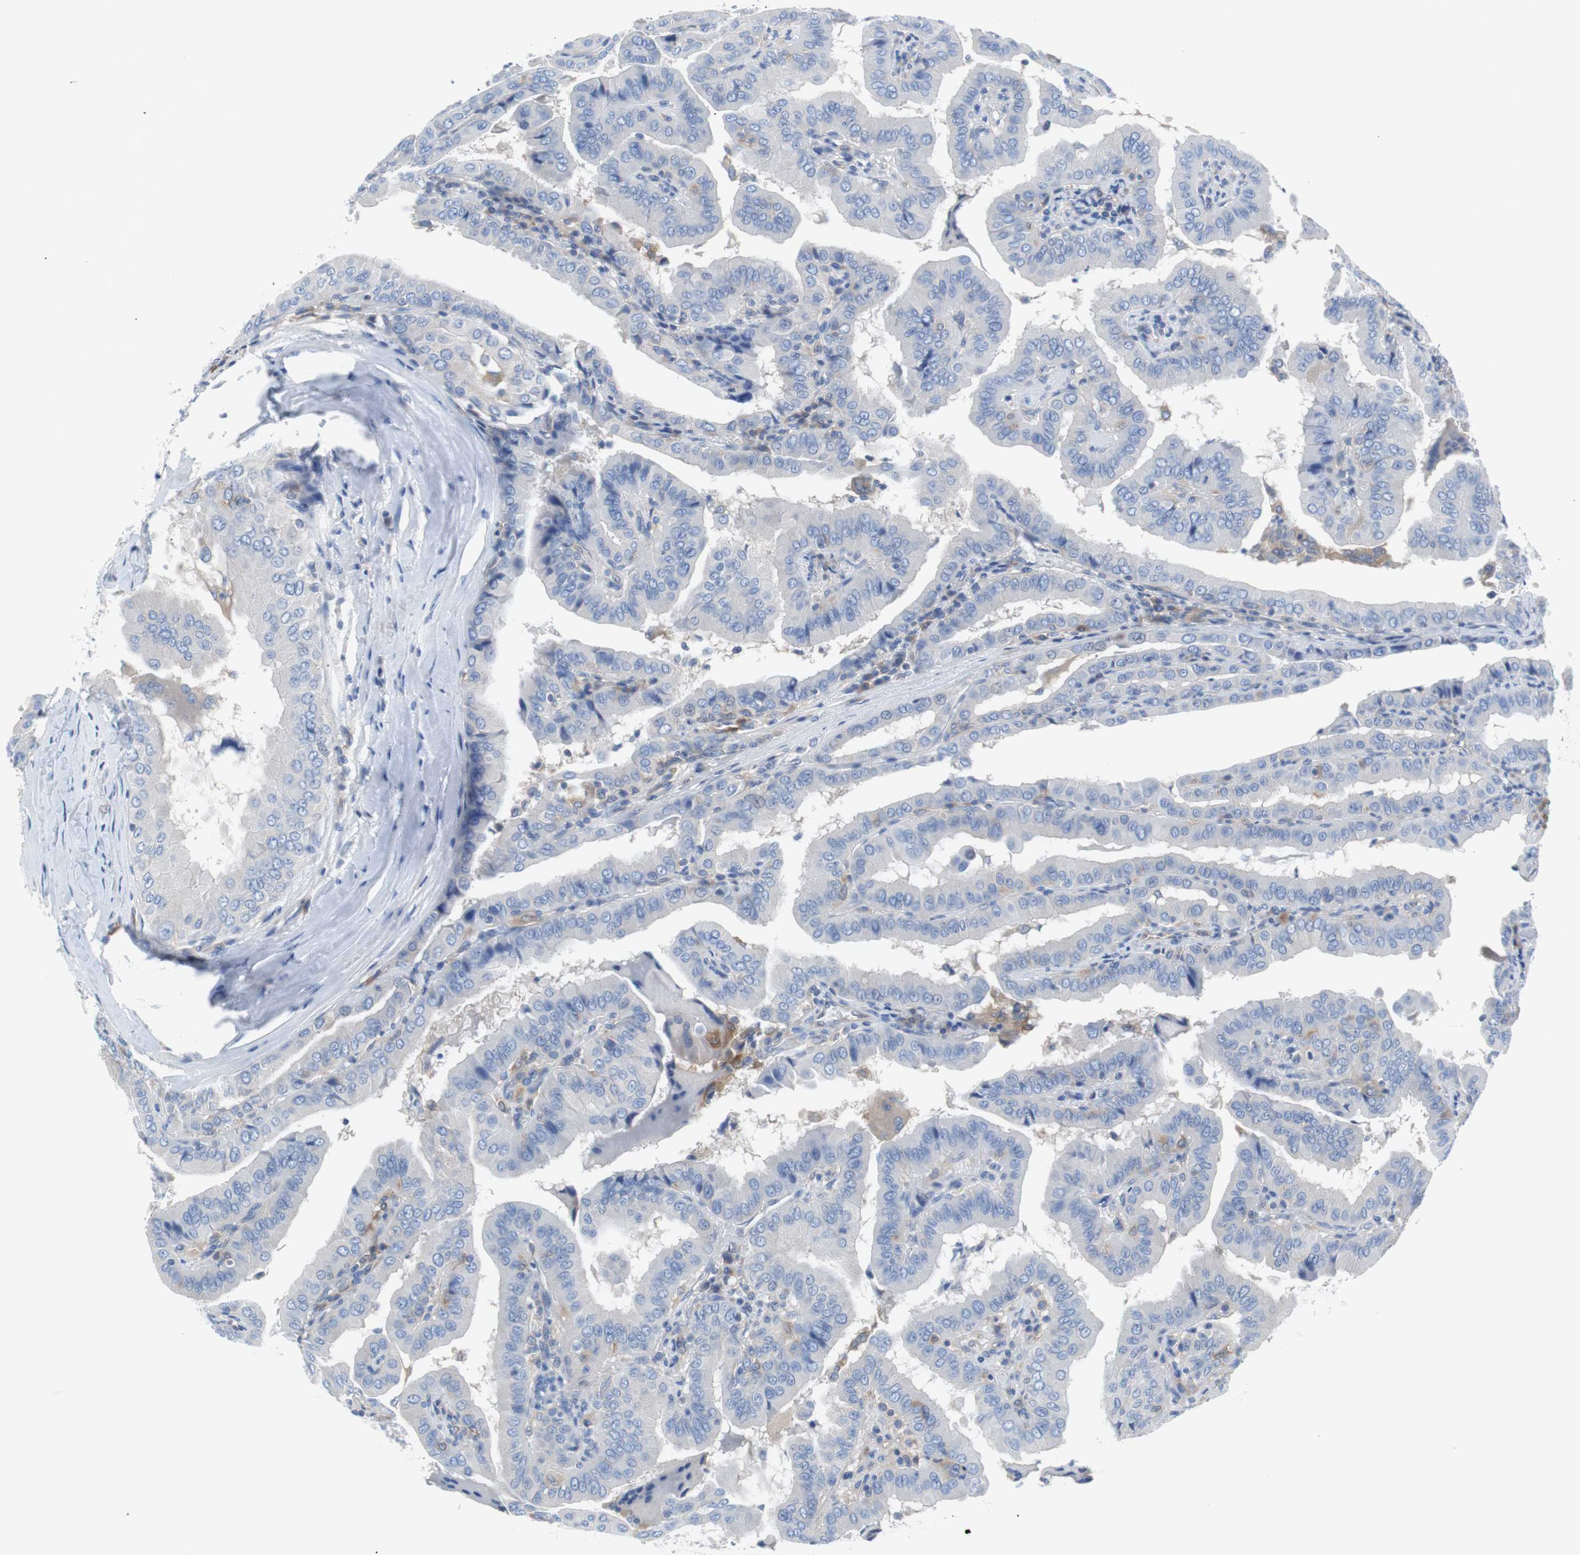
{"staining": {"intensity": "negative", "quantity": "none", "location": "none"}, "tissue": "thyroid cancer", "cell_type": "Tumor cells", "image_type": "cancer", "snomed": [{"axis": "morphology", "description": "Papillary adenocarcinoma, NOS"}, {"axis": "topography", "description": "Thyroid gland"}], "caption": "High power microscopy photomicrograph of an immunohistochemistry histopathology image of thyroid papillary adenocarcinoma, revealing no significant expression in tumor cells.", "gene": "EEF2K", "patient": {"sex": "male", "age": 33}}